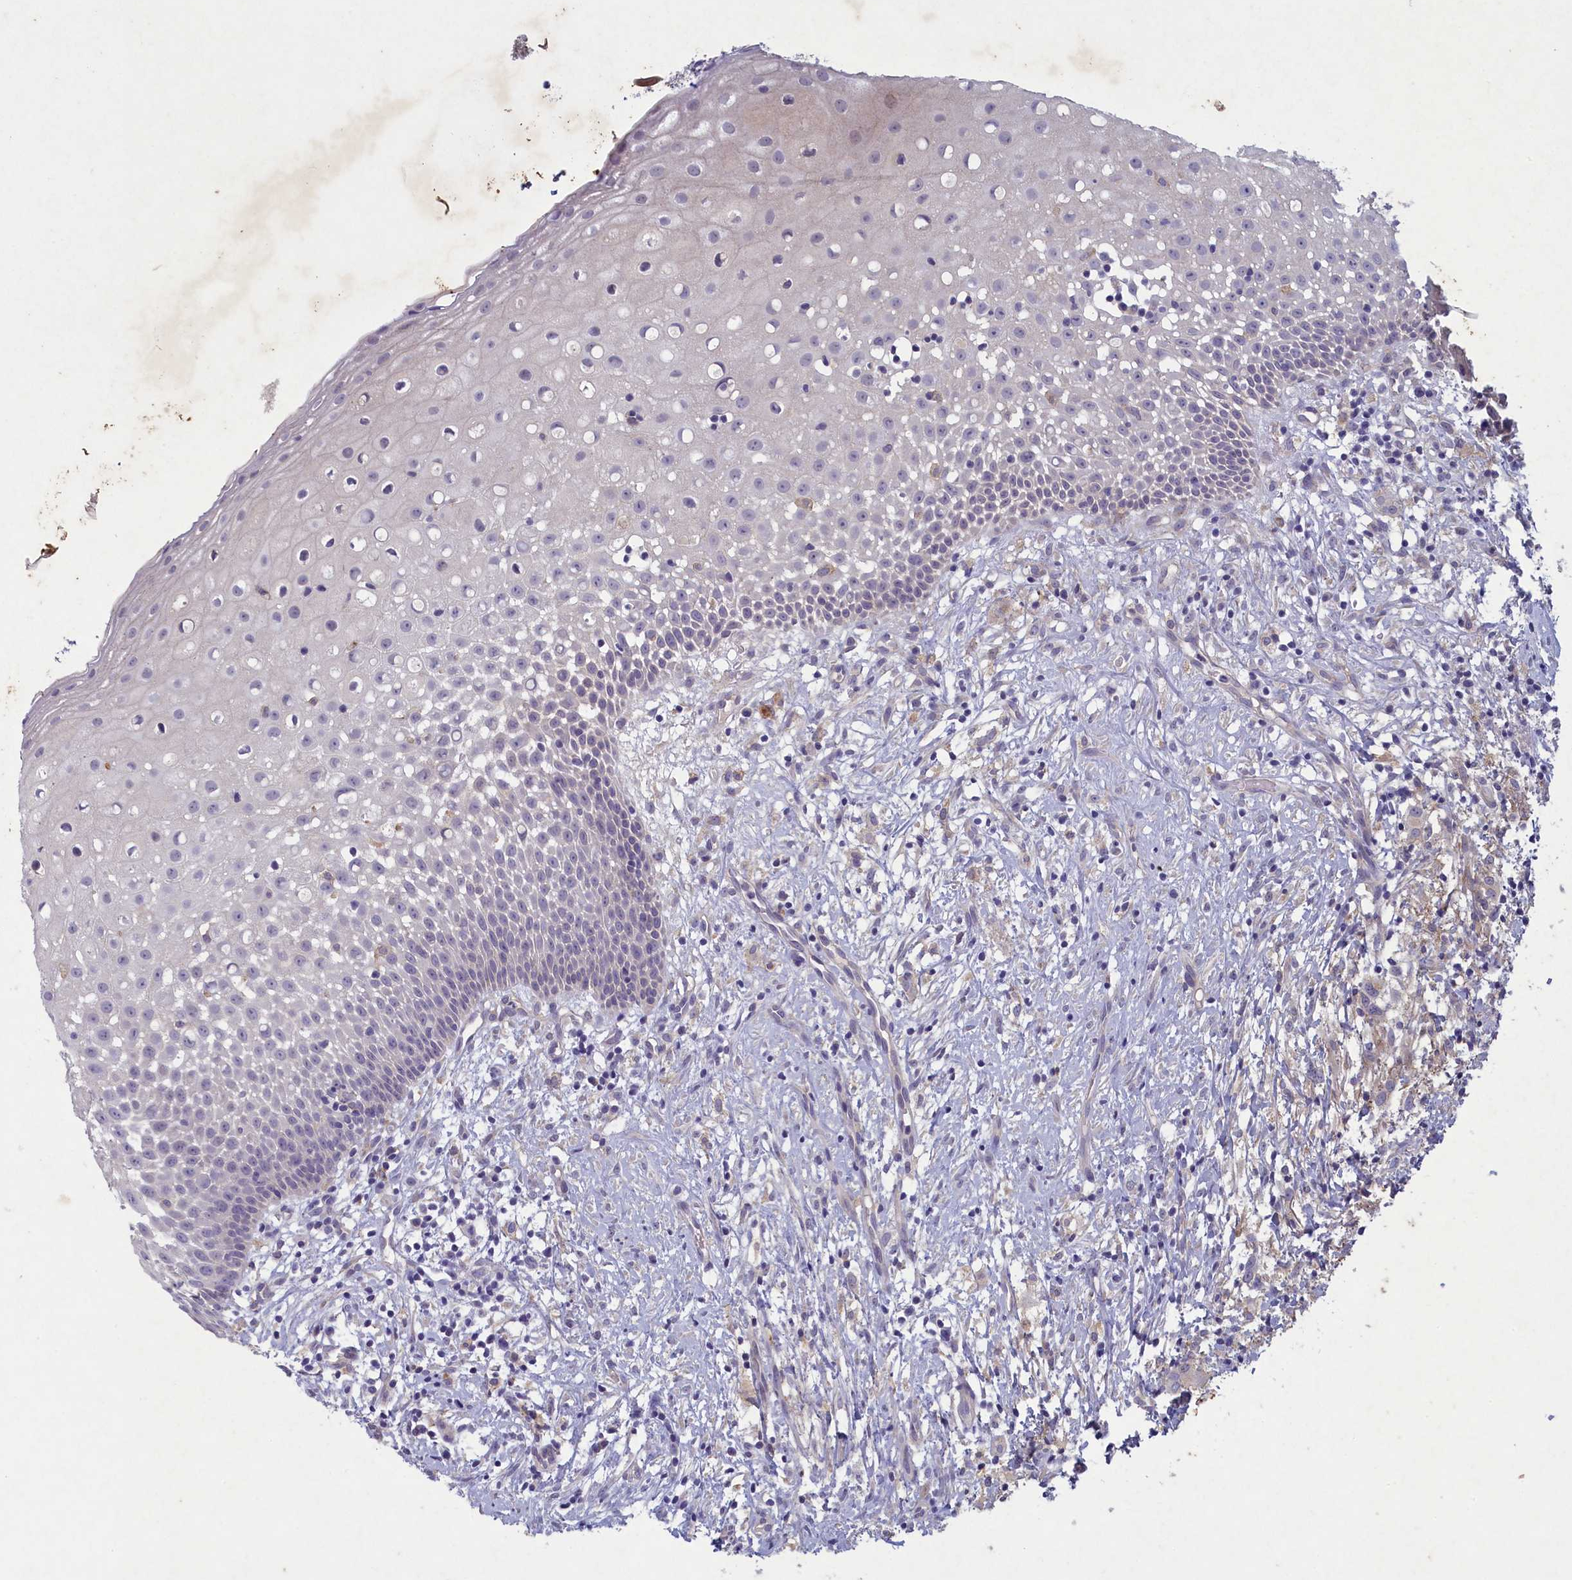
{"staining": {"intensity": "negative", "quantity": "none", "location": "none"}, "tissue": "oral mucosa", "cell_type": "Squamous epithelial cells", "image_type": "normal", "snomed": [{"axis": "morphology", "description": "Normal tissue, NOS"}, {"axis": "topography", "description": "Oral tissue"}], "caption": "High magnification brightfield microscopy of benign oral mucosa stained with DAB (3,3'-diaminobenzidine) (brown) and counterstained with hematoxylin (blue): squamous epithelial cells show no significant positivity. (Brightfield microscopy of DAB (3,3'-diaminobenzidine) immunohistochemistry at high magnification).", "gene": "PLEKHG6", "patient": {"sex": "female", "age": 69}}